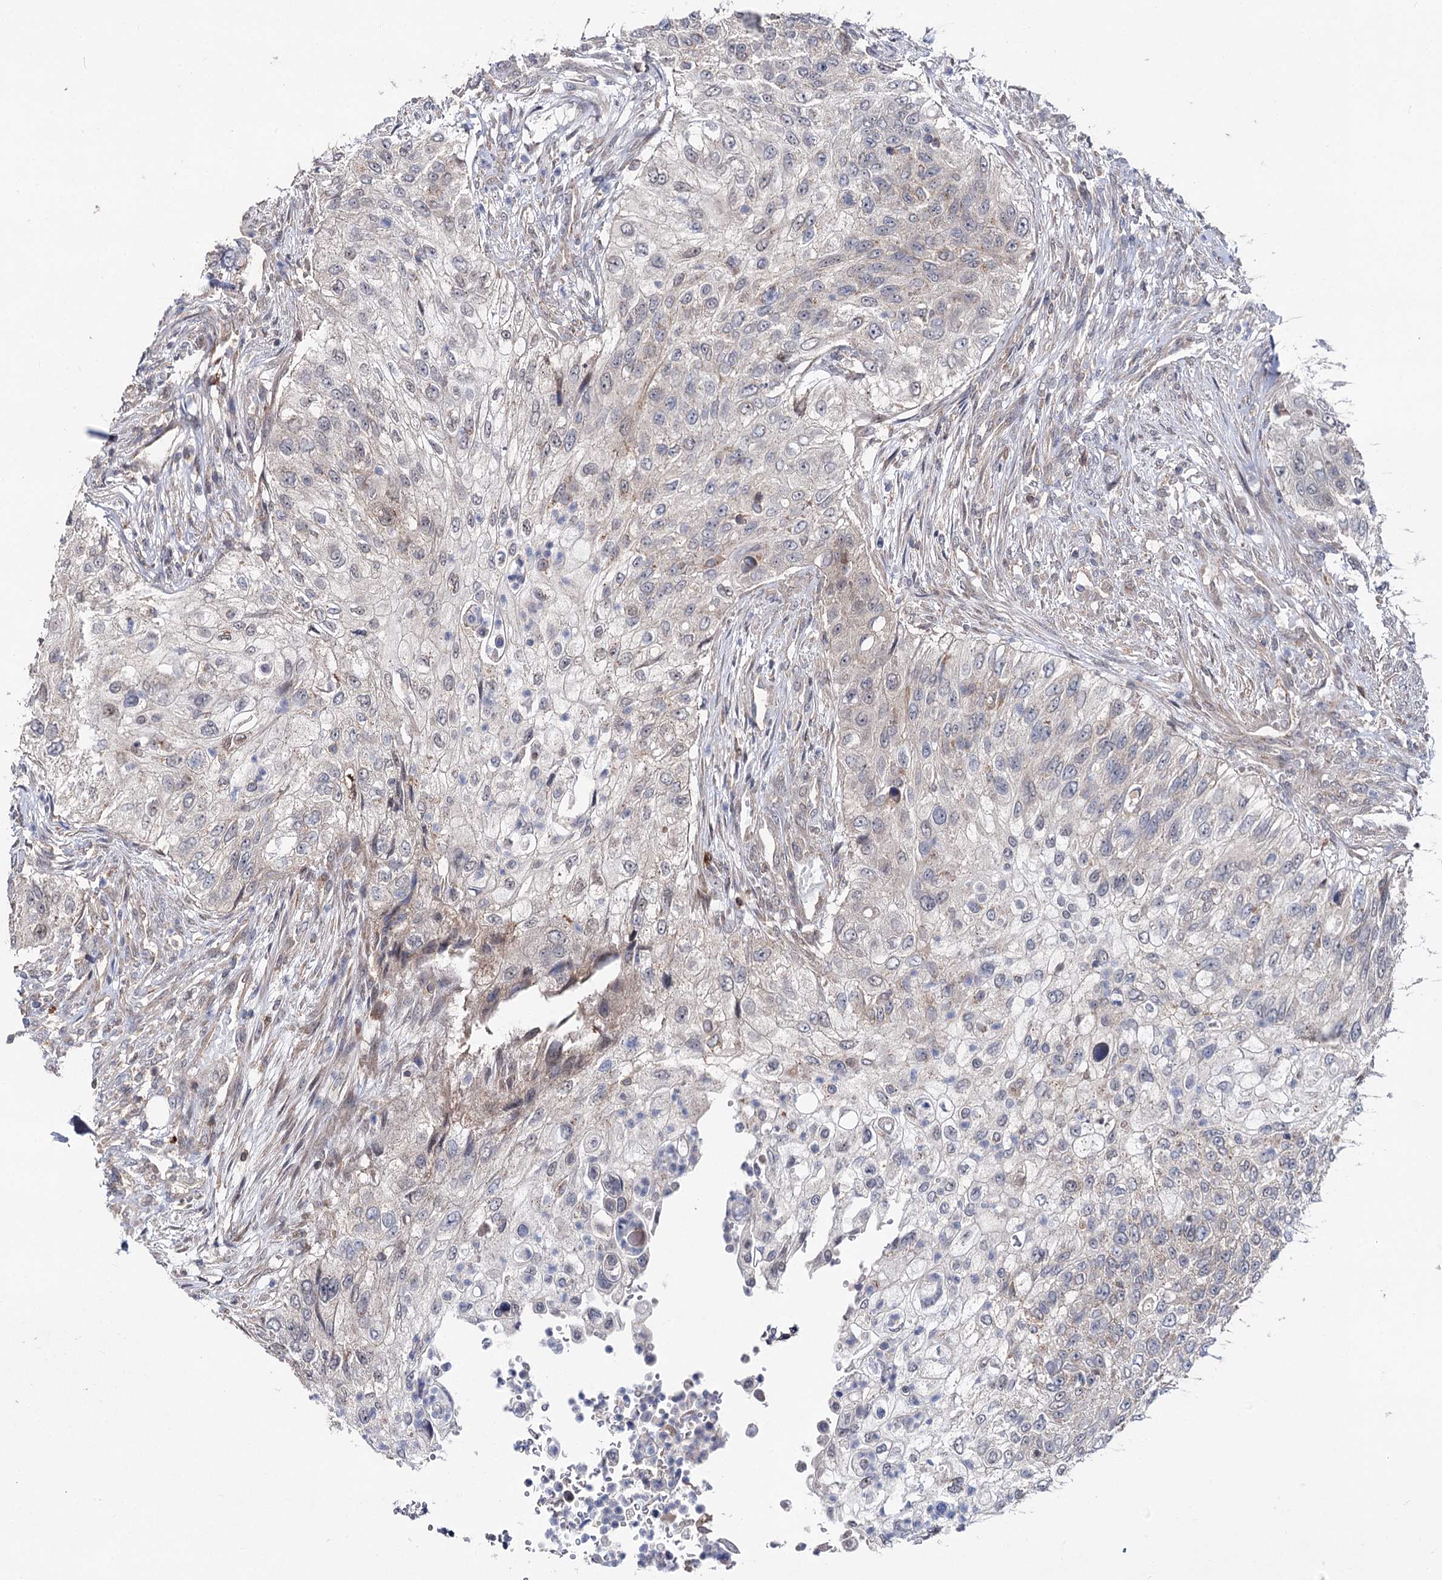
{"staining": {"intensity": "weak", "quantity": "<25%", "location": "nuclear"}, "tissue": "urothelial cancer", "cell_type": "Tumor cells", "image_type": "cancer", "snomed": [{"axis": "morphology", "description": "Urothelial carcinoma, High grade"}, {"axis": "topography", "description": "Urinary bladder"}], "caption": "Tumor cells are negative for protein expression in human urothelial cancer. Brightfield microscopy of immunohistochemistry stained with DAB (3,3'-diaminobenzidine) (brown) and hematoxylin (blue), captured at high magnification.", "gene": "STX6", "patient": {"sex": "female", "age": 60}}